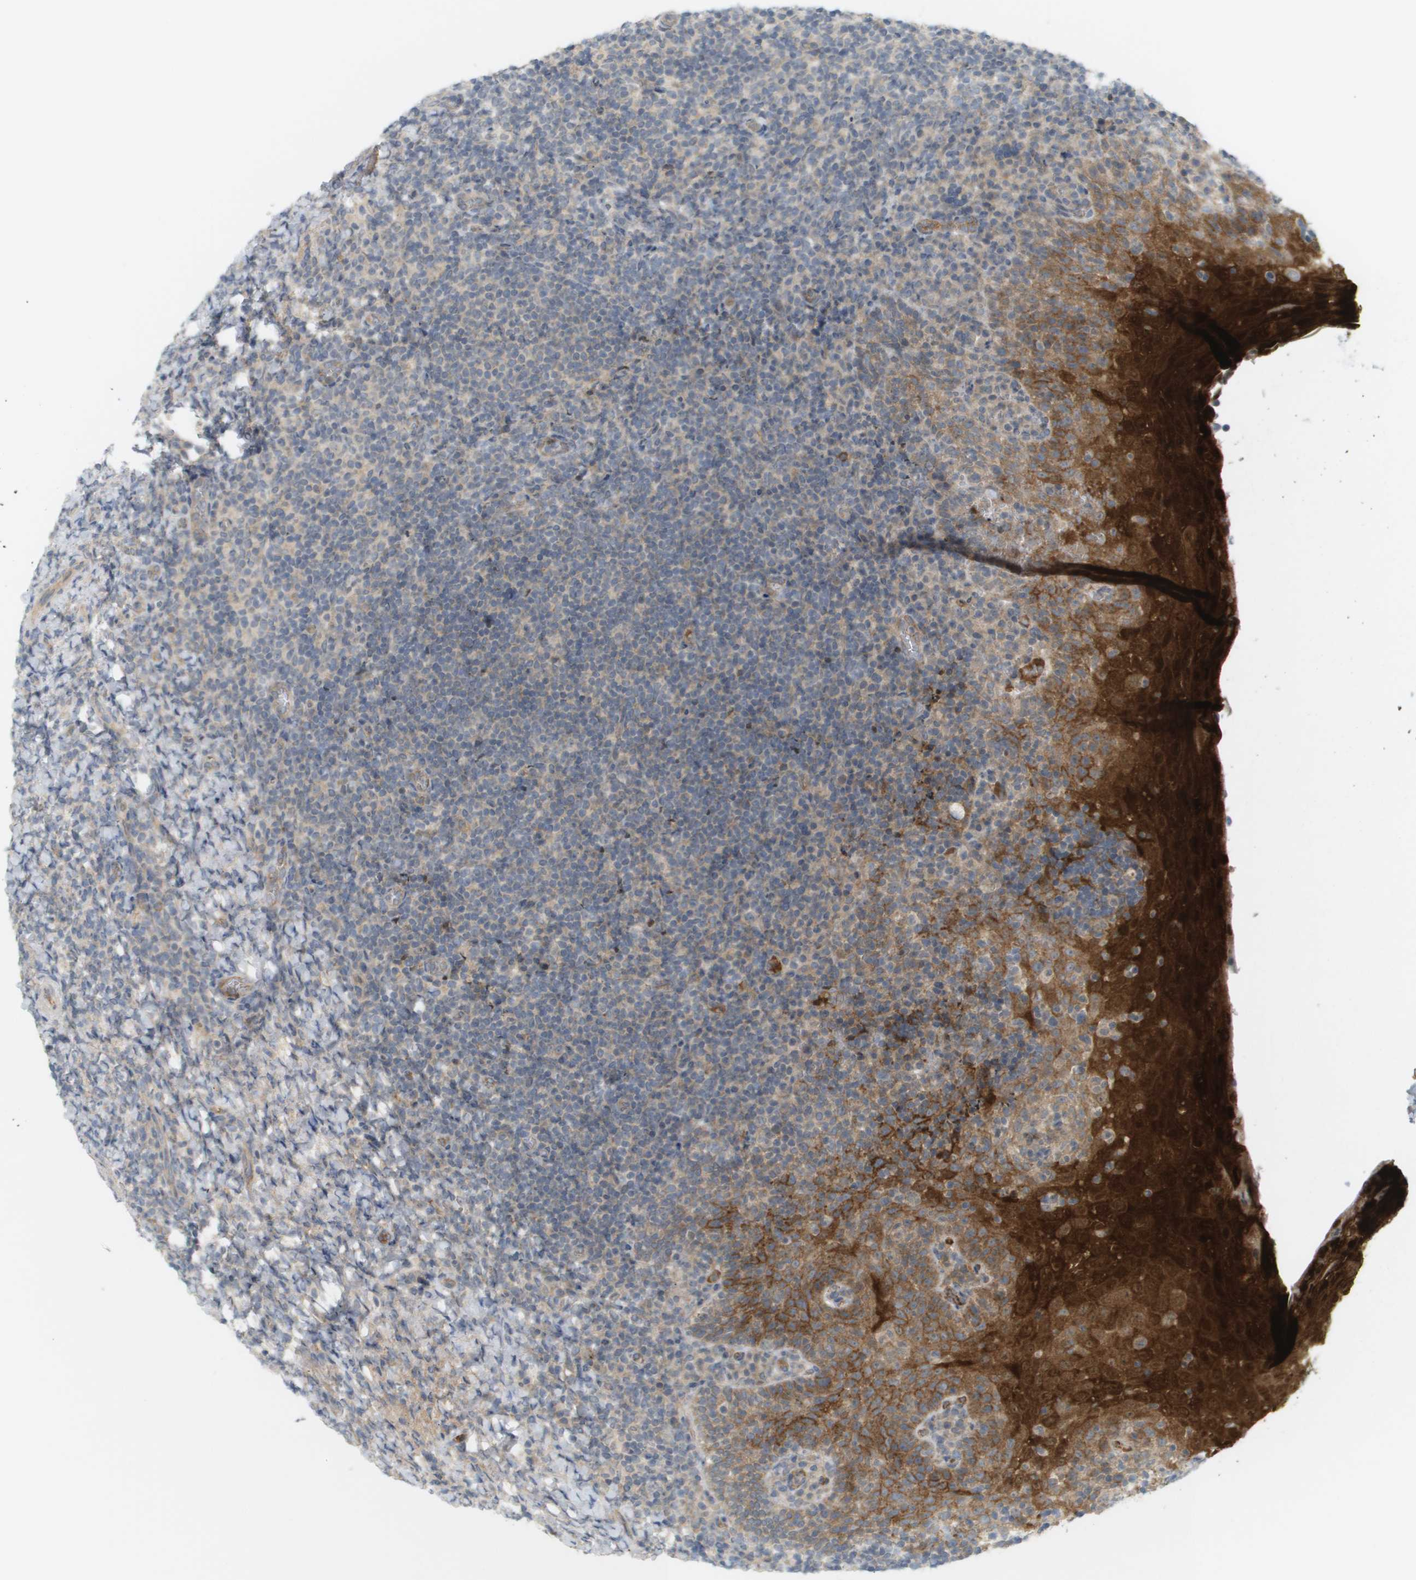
{"staining": {"intensity": "weak", "quantity": "25%-75%", "location": "cytoplasmic/membranous"}, "tissue": "tonsil", "cell_type": "Germinal center cells", "image_type": "normal", "snomed": [{"axis": "morphology", "description": "Normal tissue, NOS"}, {"axis": "topography", "description": "Tonsil"}], "caption": "This photomicrograph reveals immunohistochemistry staining of benign human tonsil, with low weak cytoplasmic/membranous positivity in about 25%-75% of germinal center cells.", "gene": "PROC", "patient": {"sex": "male", "age": 37}}